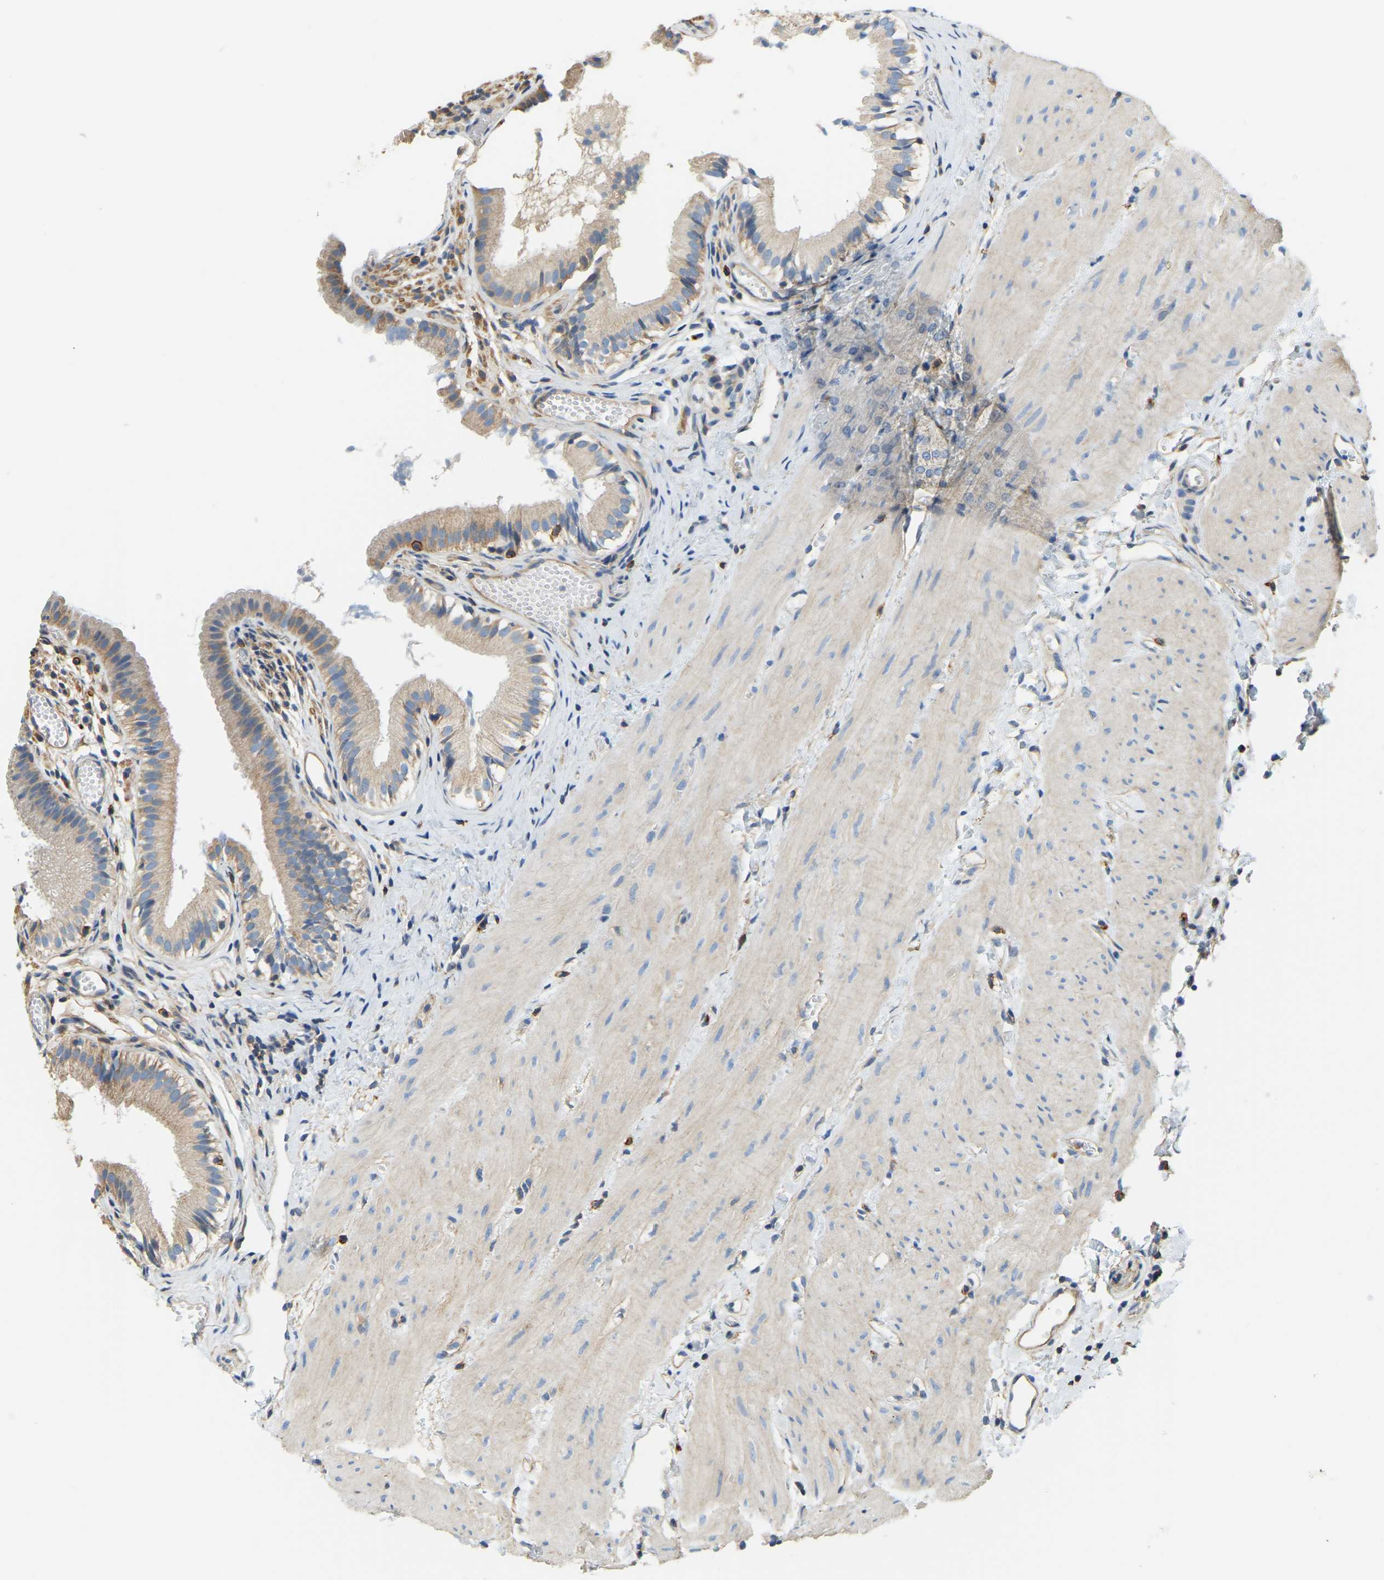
{"staining": {"intensity": "moderate", "quantity": "25%-75%", "location": "cytoplasmic/membranous"}, "tissue": "gallbladder", "cell_type": "Glandular cells", "image_type": "normal", "snomed": [{"axis": "morphology", "description": "Normal tissue, NOS"}, {"axis": "topography", "description": "Gallbladder"}], "caption": "Moderate cytoplasmic/membranous expression is identified in about 25%-75% of glandular cells in unremarkable gallbladder. The staining was performed using DAB, with brown indicating positive protein expression. Nuclei are stained blue with hematoxylin.", "gene": "AHNAK", "patient": {"sex": "female", "age": 26}}